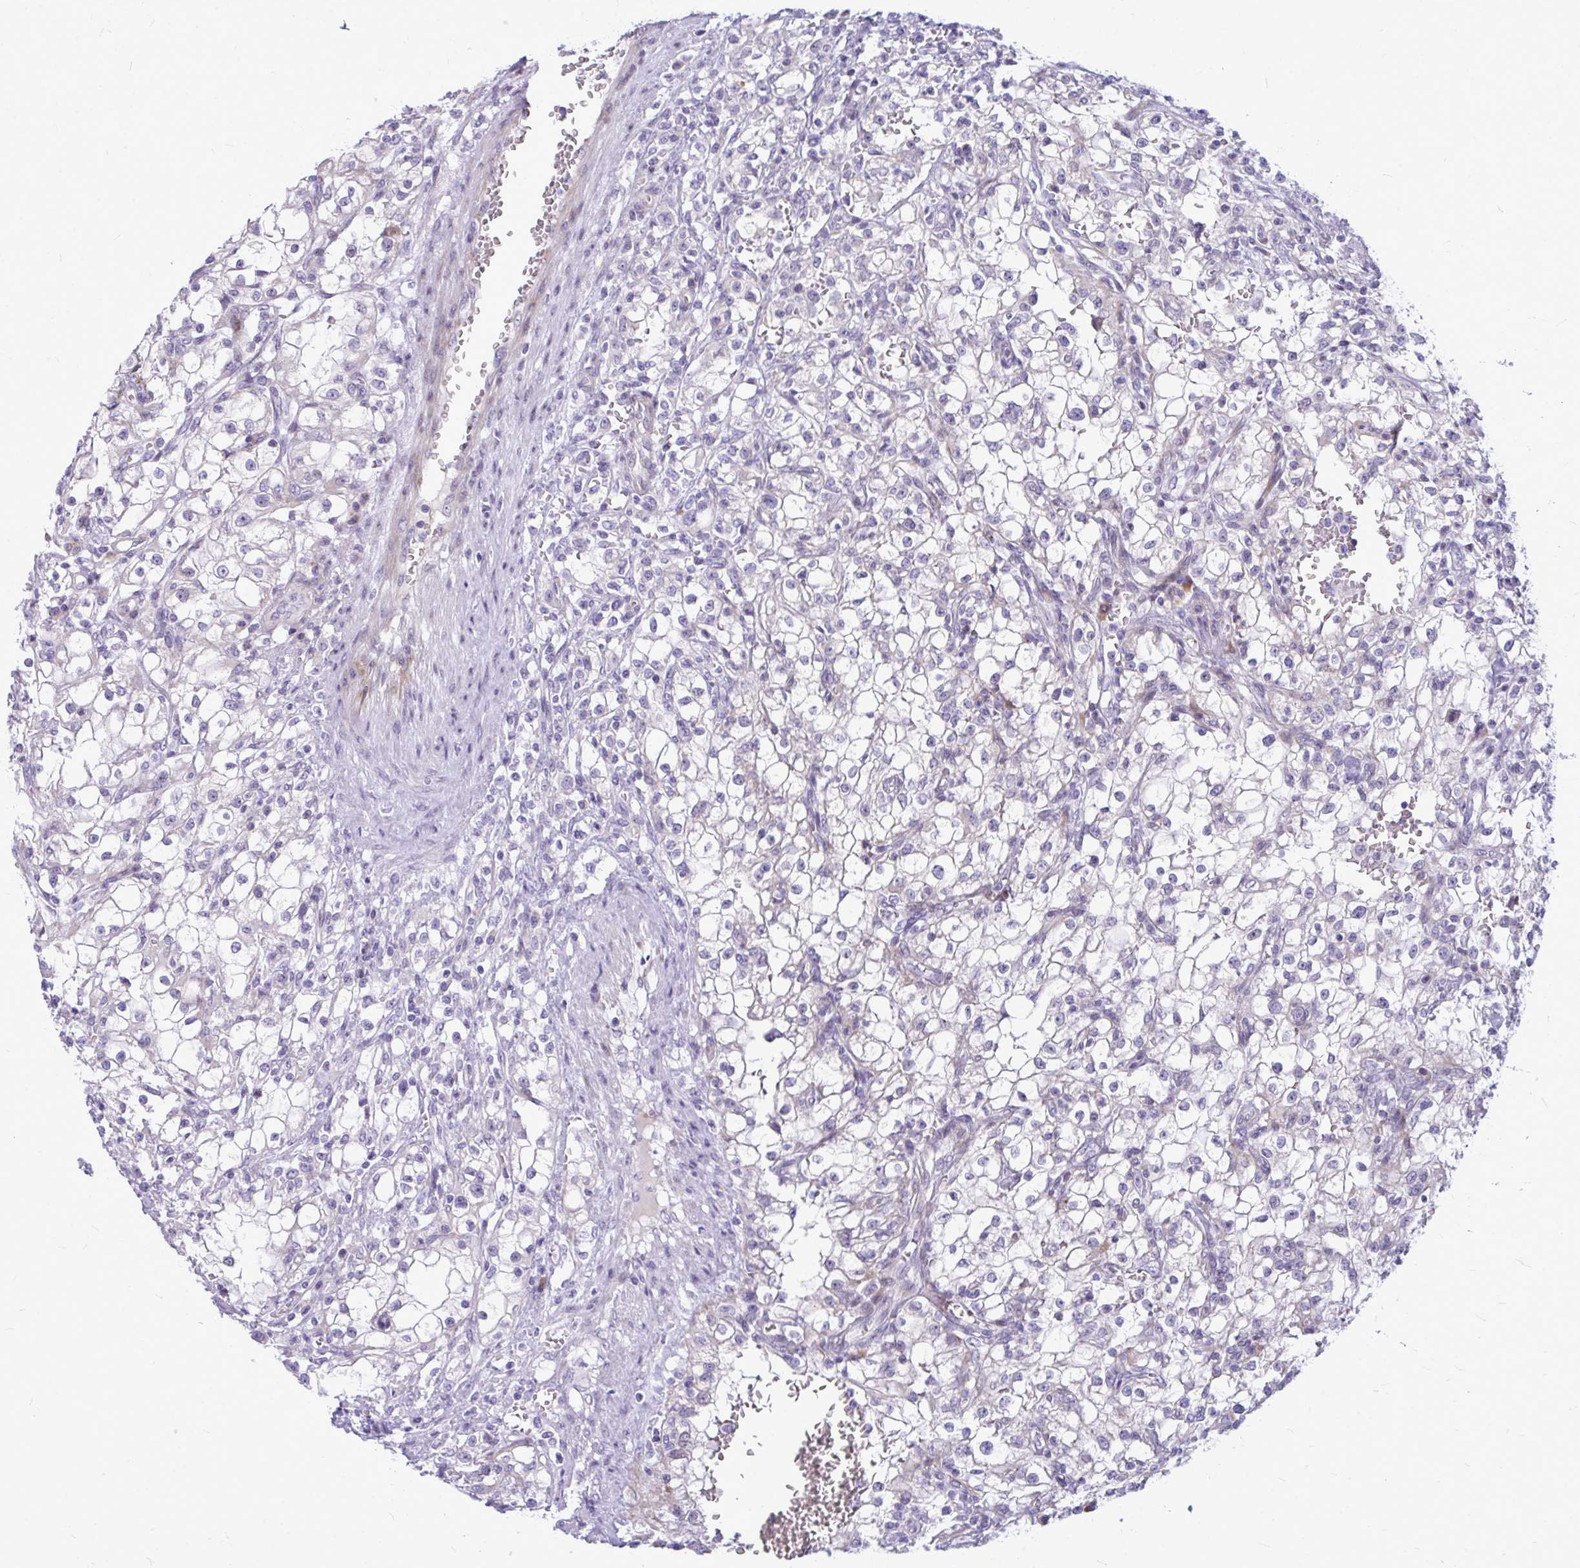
{"staining": {"intensity": "negative", "quantity": "none", "location": "none"}, "tissue": "renal cancer", "cell_type": "Tumor cells", "image_type": "cancer", "snomed": [{"axis": "morphology", "description": "Adenocarcinoma, NOS"}, {"axis": "topography", "description": "Kidney"}], "caption": "The photomicrograph demonstrates no significant staining in tumor cells of renal cancer.", "gene": "ZSCAN25", "patient": {"sex": "female", "age": 74}}